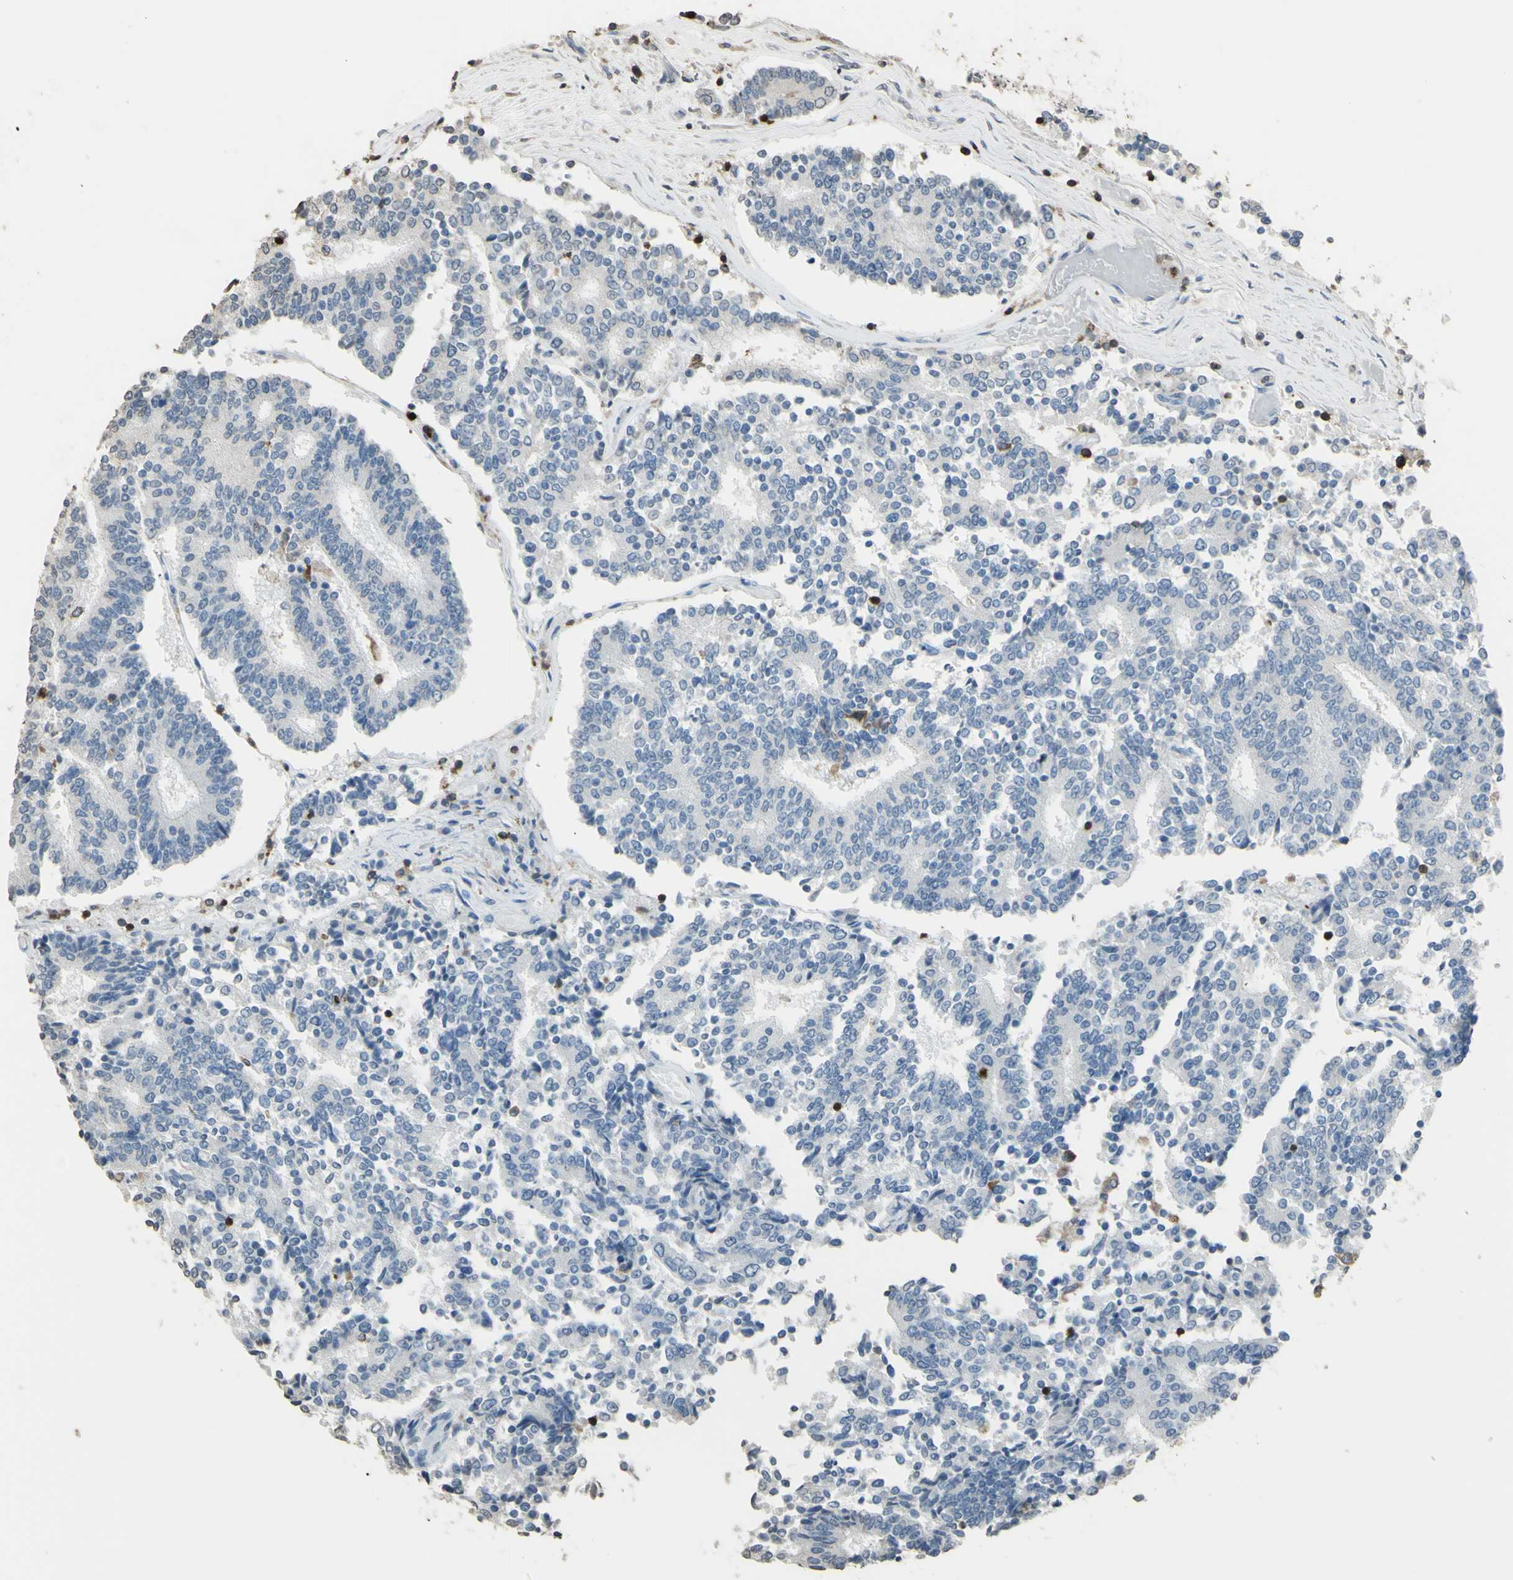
{"staining": {"intensity": "negative", "quantity": "none", "location": "none"}, "tissue": "prostate cancer", "cell_type": "Tumor cells", "image_type": "cancer", "snomed": [{"axis": "morphology", "description": "Normal tissue, NOS"}, {"axis": "morphology", "description": "Adenocarcinoma, High grade"}, {"axis": "topography", "description": "Prostate"}, {"axis": "topography", "description": "Seminal veicle"}], "caption": "Immunohistochemical staining of prostate cancer displays no significant staining in tumor cells.", "gene": "PSTPIP1", "patient": {"sex": "male", "age": 55}}